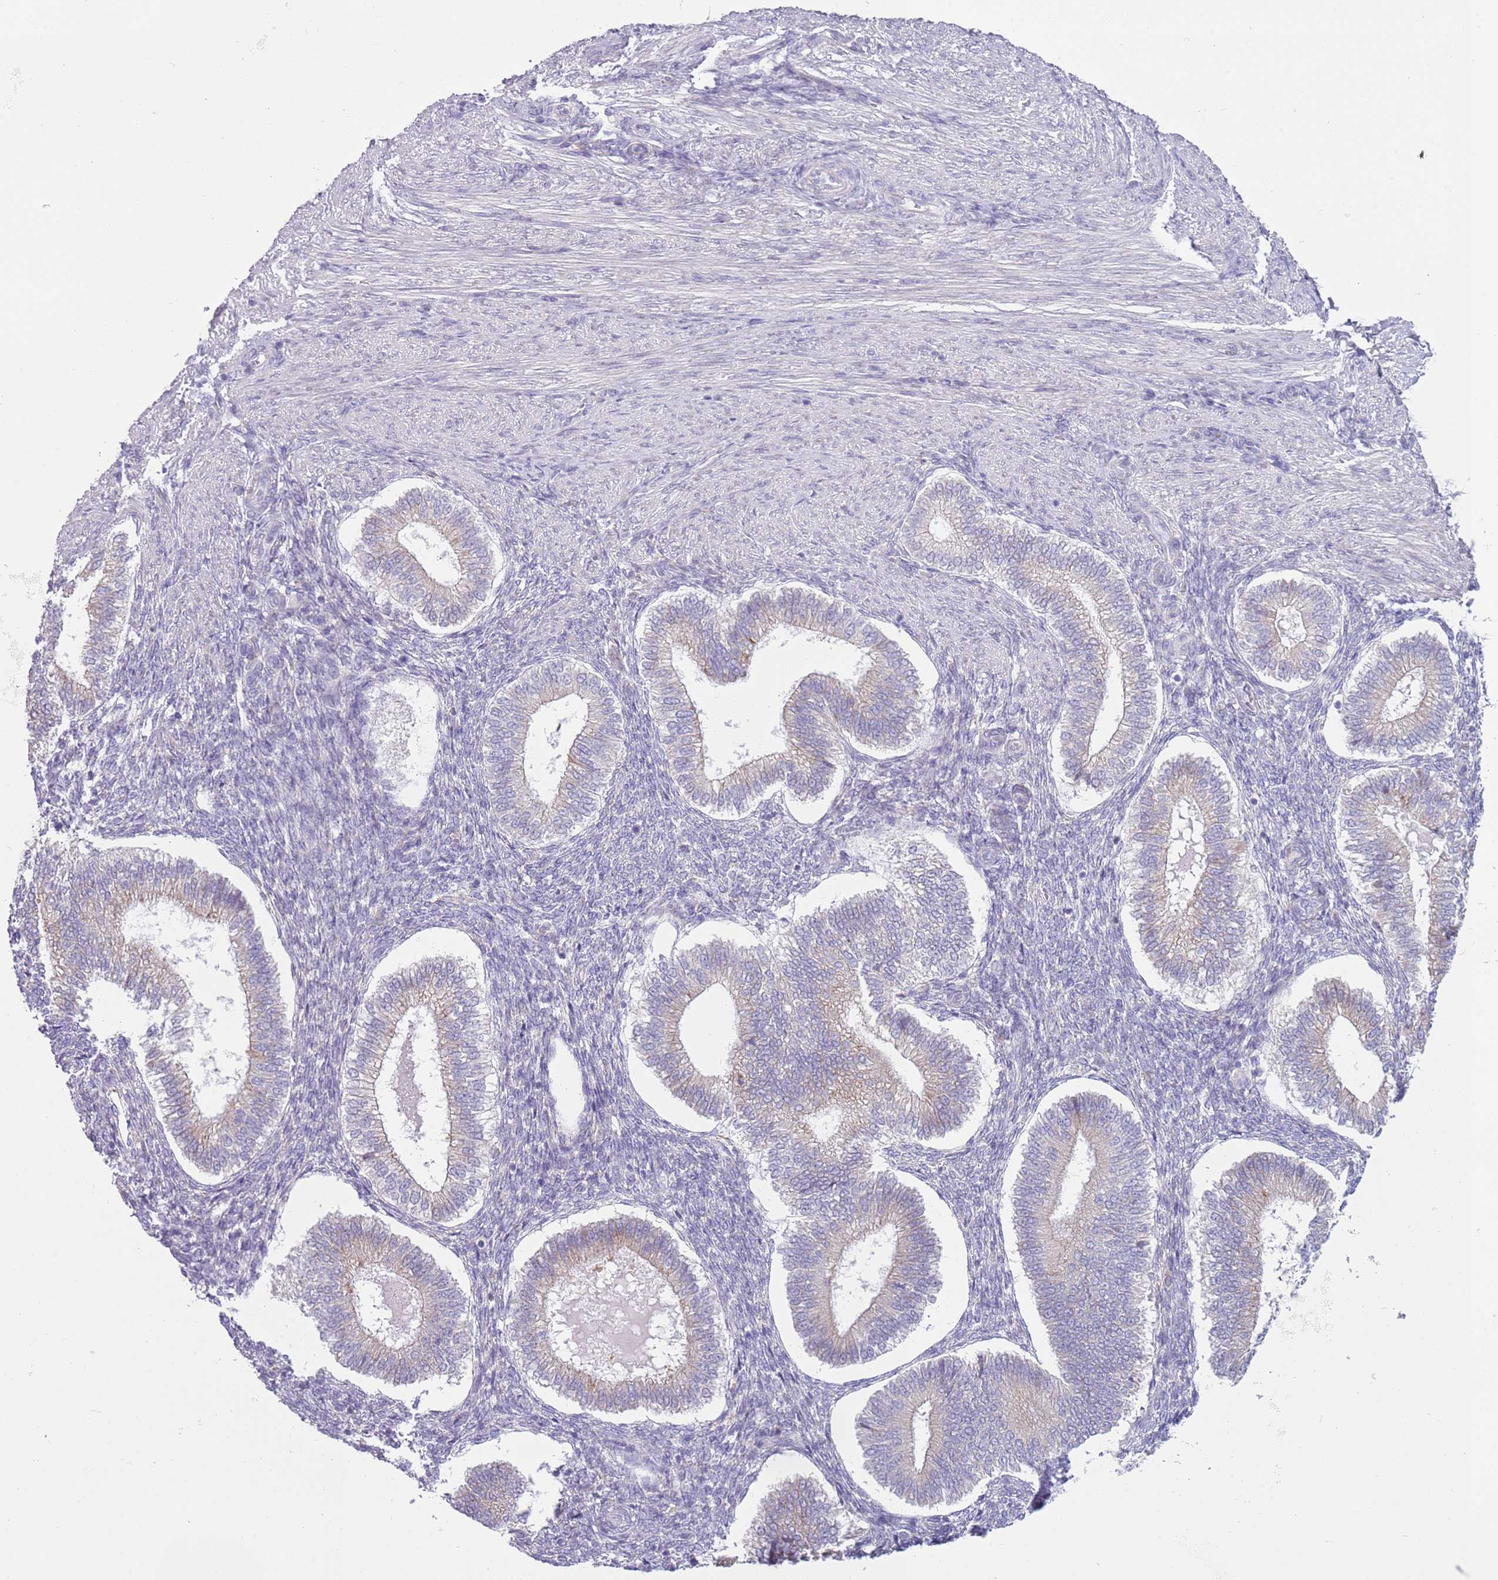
{"staining": {"intensity": "negative", "quantity": "none", "location": "none"}, "tissue": "endometrium", "cell_type": "Cells in endometrial stroma", "image_type": "normal", "snomed": [{"axis": "morphology", "description": "Normal tissue, NOS"}, {"axis": "topography", "description": "Endometrium"}], "caption": "Immunohistochemistry (IHC) photomicrograph of unremarkable human endometrium stained for a protein (brown), which exhibits no staining in cells in endometrial stroma. (Stains: DAB (3,3'-diaminobenzidine) IHC with hematoxylin counter stain, Microscopy: brightfield microscopy at high magnification).", "gene": "OAF", "patient": {"sex": "female", "age": 25}}